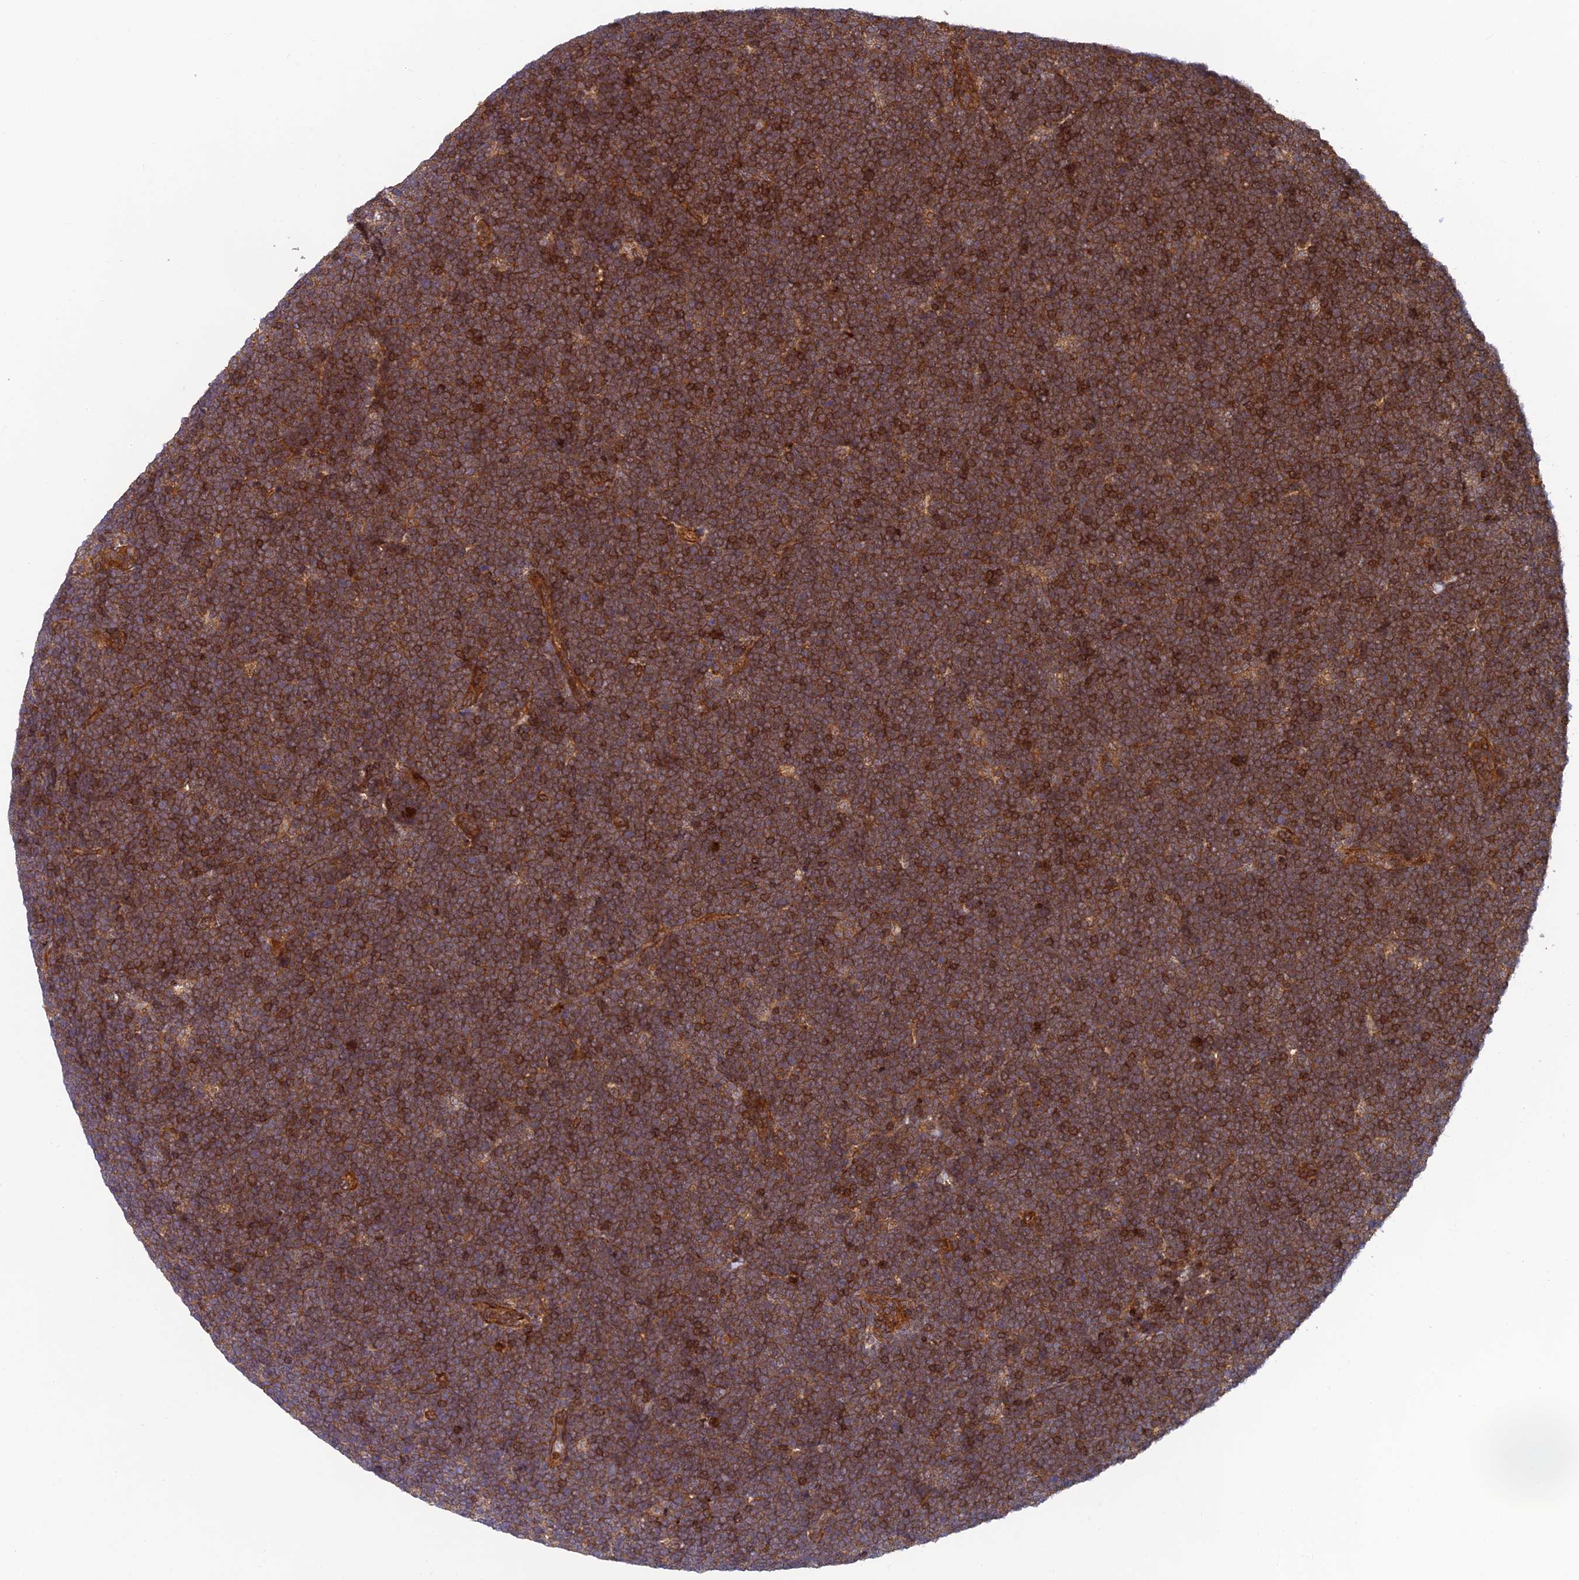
{"staining": {"intensity": "strong", "quantity": ">75%", "location": "cytoplasmic/membranous"}, "tissue": "lymphoma", "cell_type": "Tumor cells", "image_type": "cancer", "snomed": [{"axis": "morphology", "description": "Malignant lymphoma, non-Hodgkin's type, High grade"}, {"axis": "topography", "description": "Lymph node"}], "caption": "Protein expression by immunohistochemistry displays strong cytoplasmic/membranous staining in about >75% of tumor cells in lymphoma.", "gene": "OSBPL1A", "patient": {"sex": "male", "age": 13}}